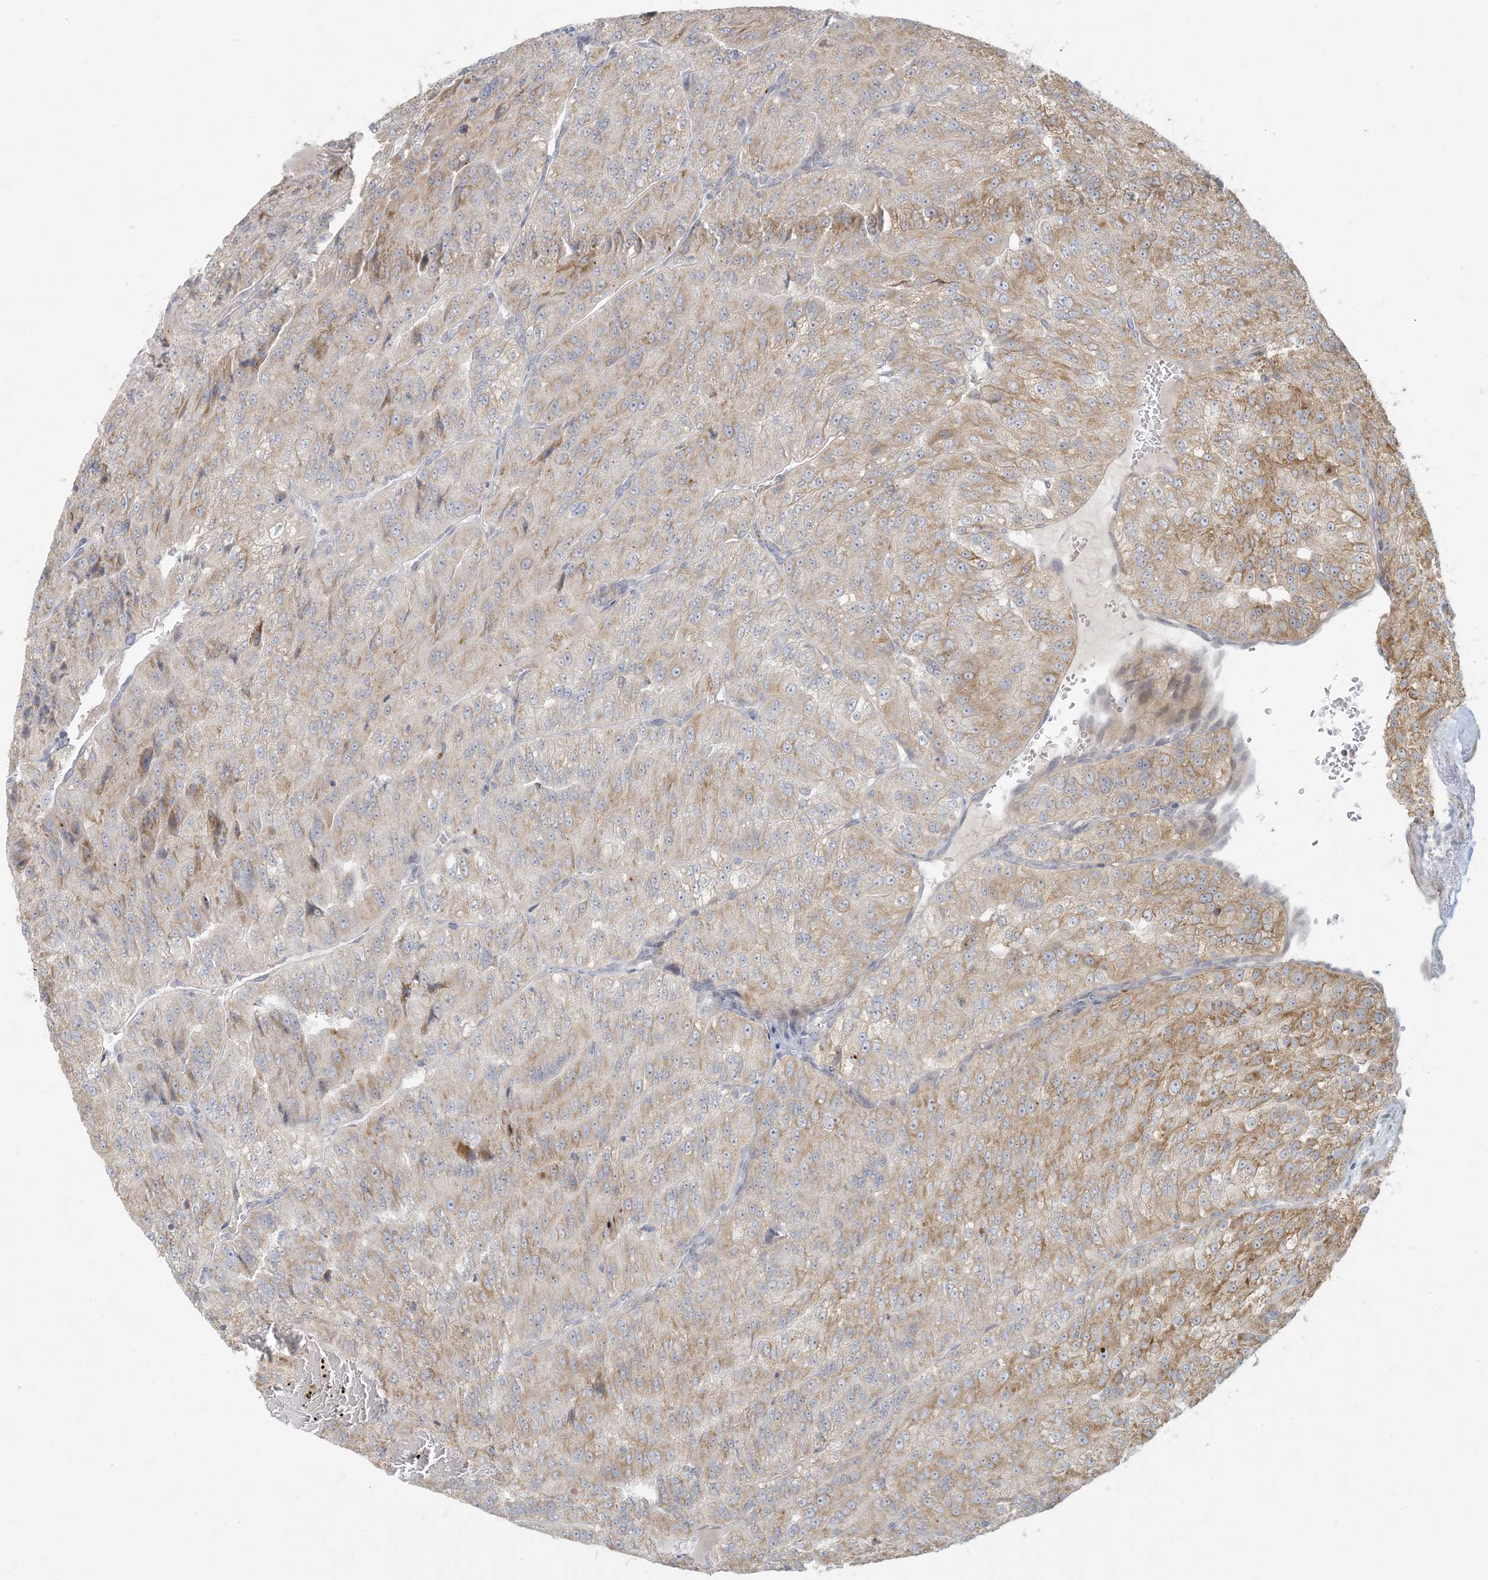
{"staining": {"intensity": "moderate", "quantity": "25%-75%", "location": "cytoplasmic/membranous"}, "tissue": "renal cancer", "cell_type": "Tumor cells", "image_type": "cancer", "snomed": [{"axis": "morphology", "description": "Adenocarcinoma, NOS"}, {"axis": "topography", "description": "Kidney"}], "caption": "Renal cancer (adenocarcinoma) stained with a protein marker demonstrates moderate staining in tumor cells.", "gene": "MCAT", "patient": {"sex": "female", "age": 63}}